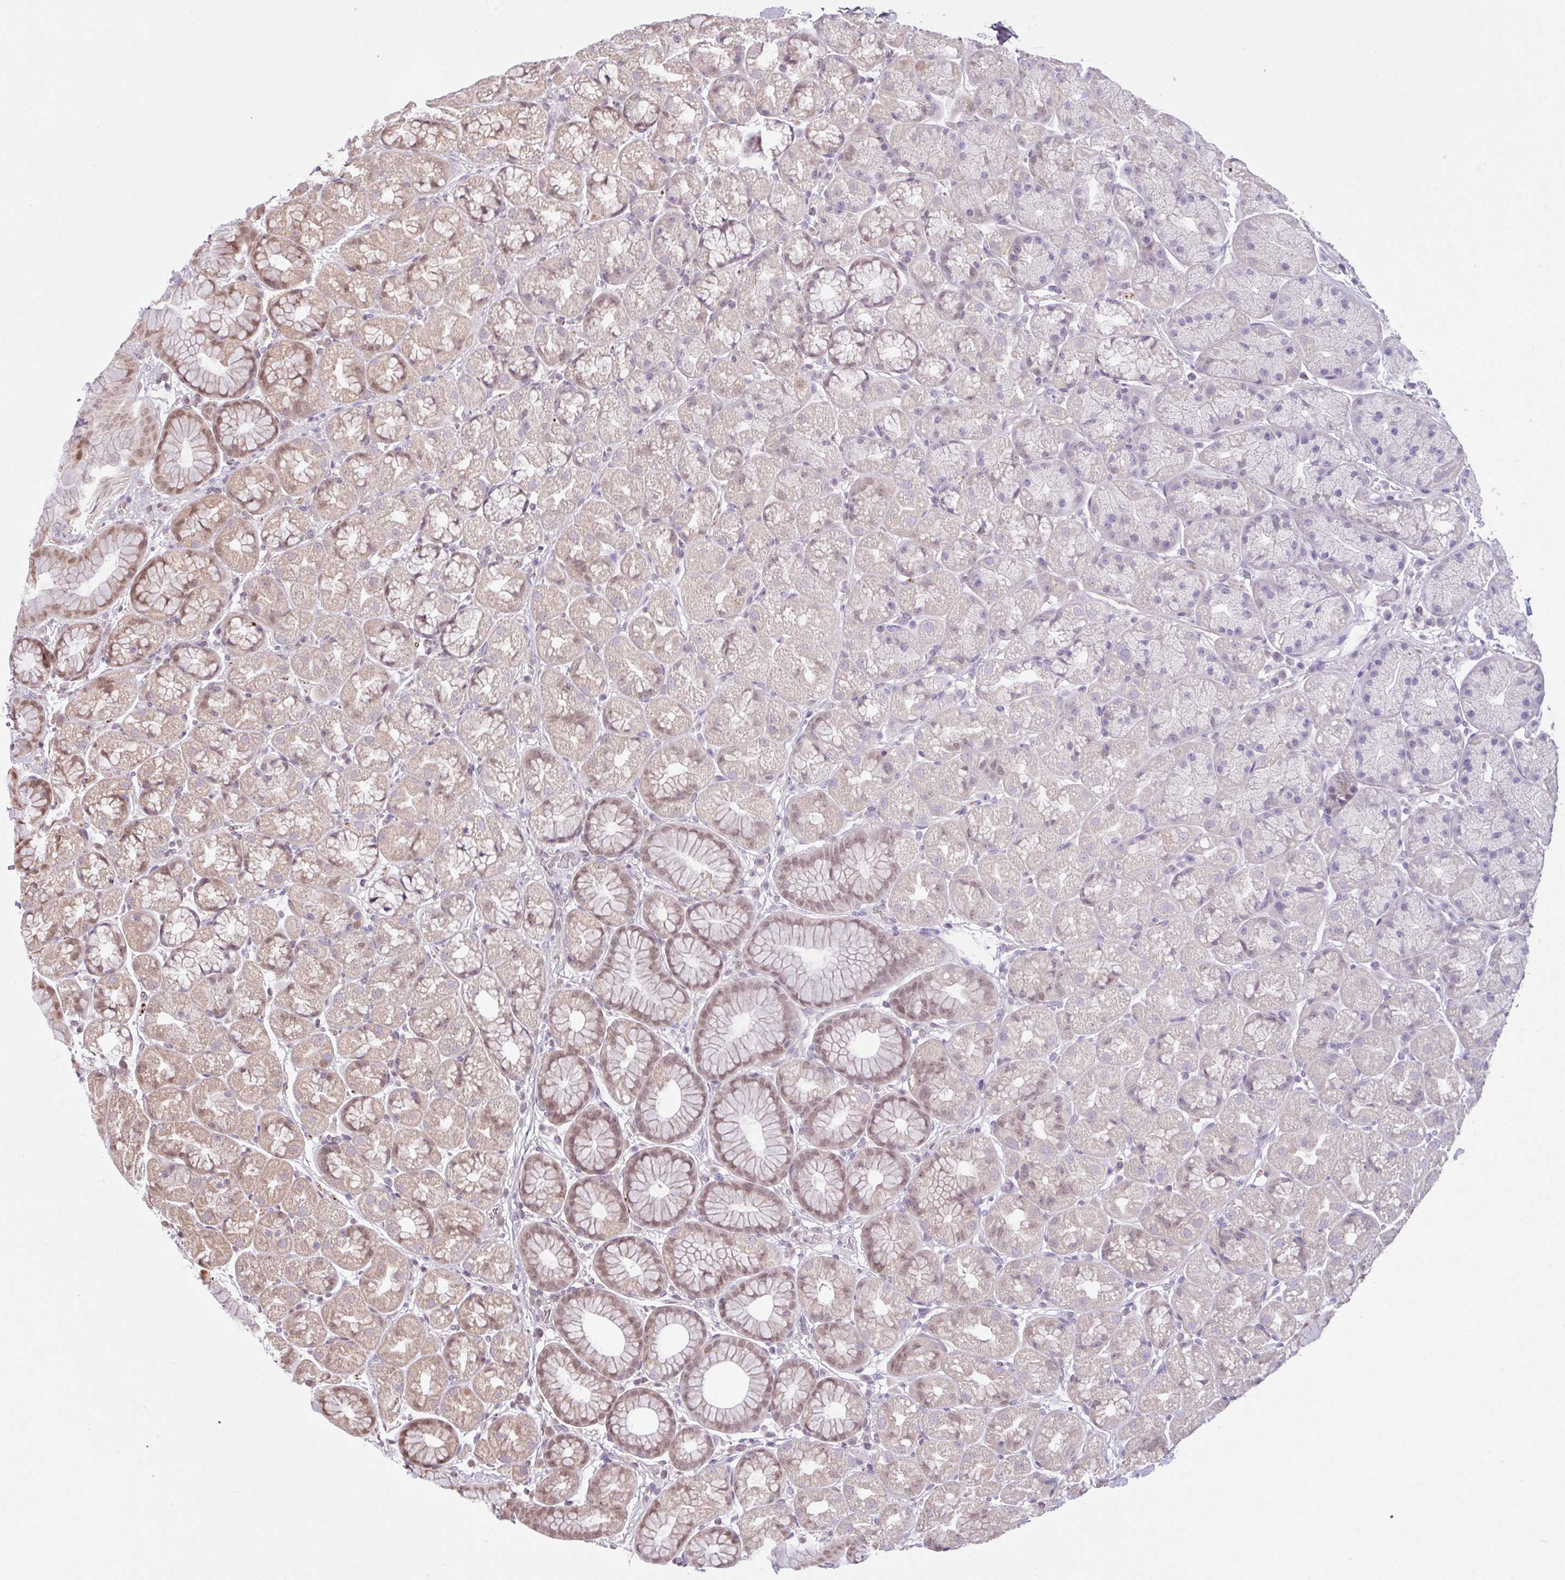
{"staining": {"intensity": "moderate", "quantity": "25%-75%", "location": "nuclear"}, "tissue": "stomach", "cell_type": "Glandular cells", "image_type": "normal", "snomed": [{"axis": "morphology", "description": "Normal tissue, NOS"}, {"axis": "topography", "description": "Stomach, lower"}], "caption": "This is a photomicrograph of IHC staining of unremarkable stomach, which shows moderate positivity in the nuclear of glandular cells.", "gene": "DERPC", "patient": {"sex": "male", "age": 67}}